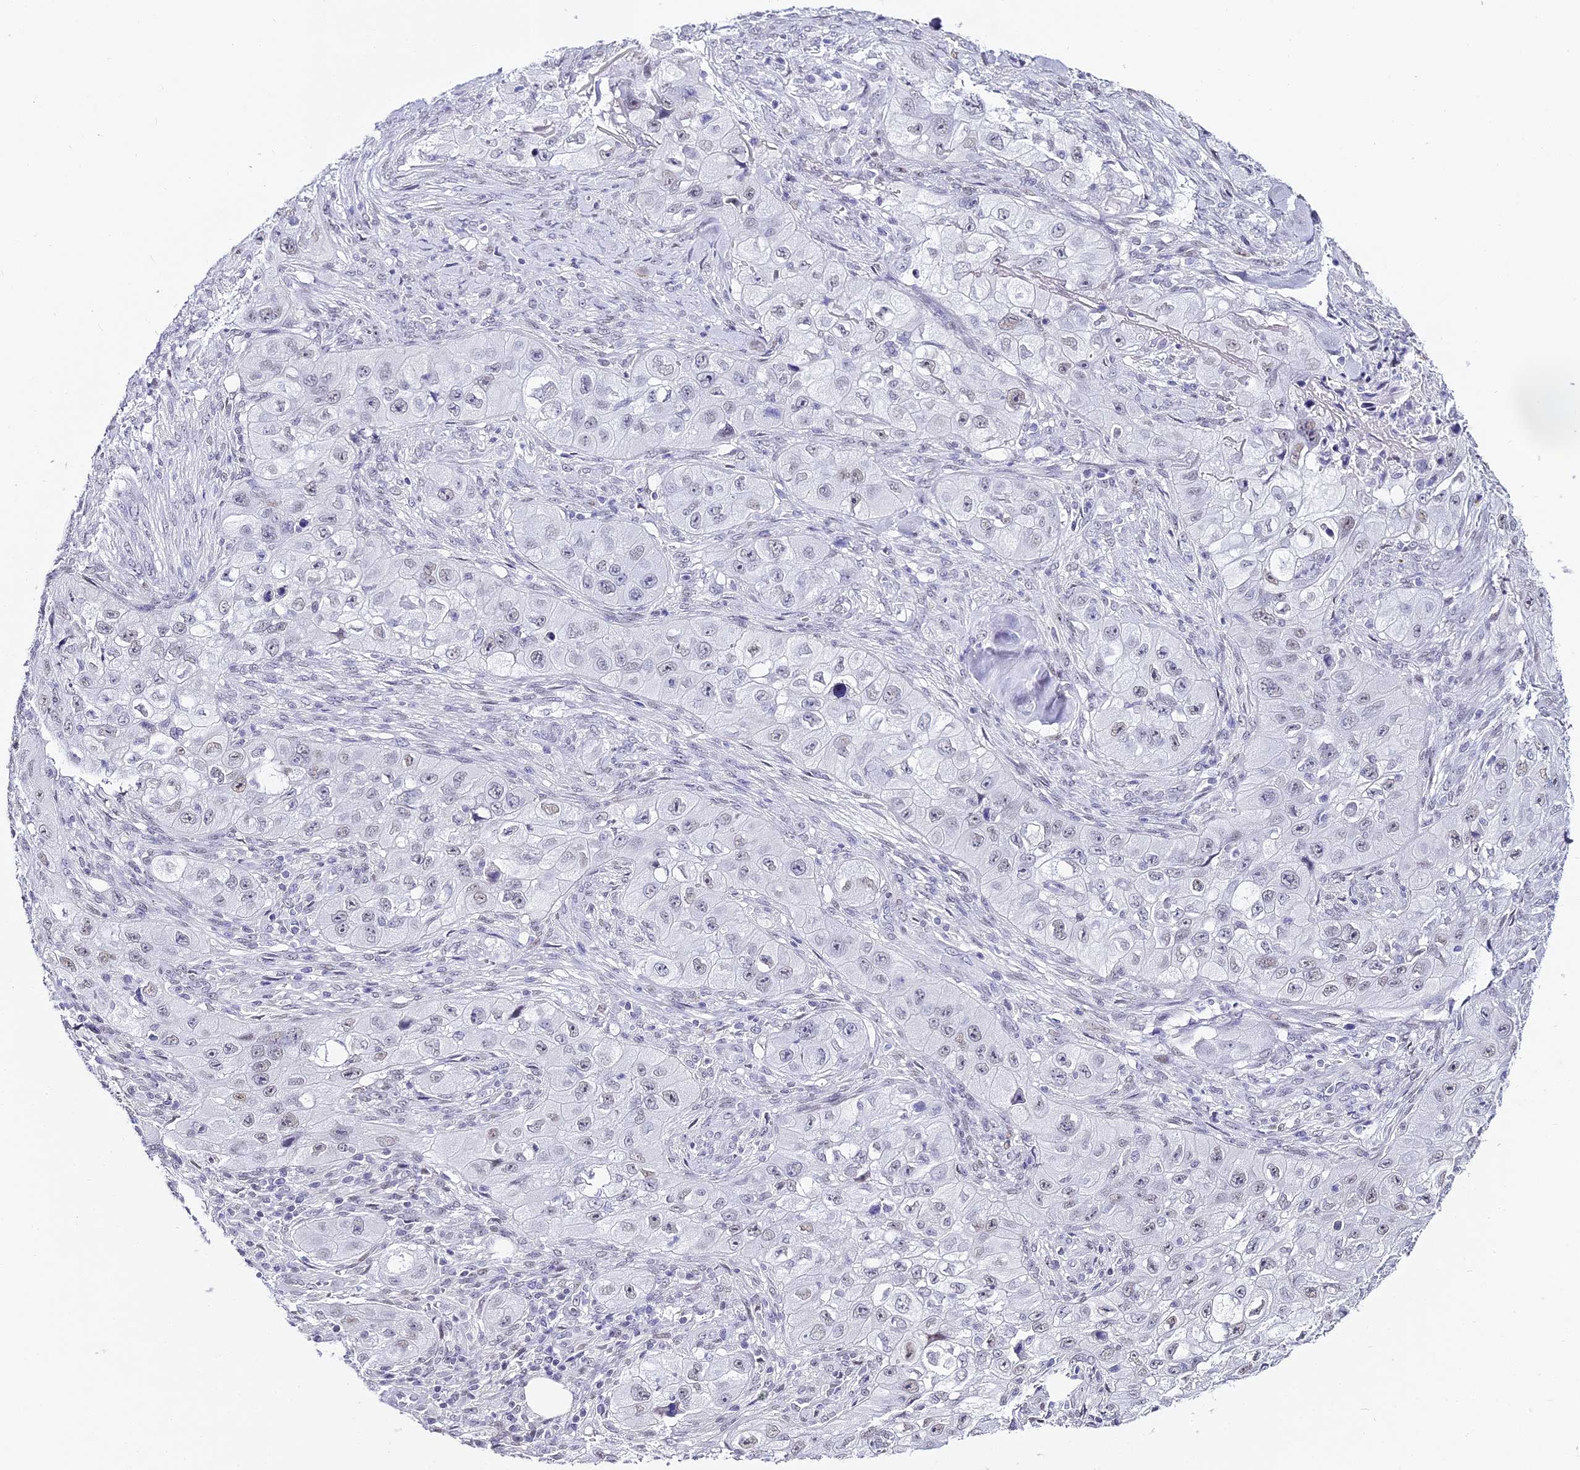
{"staining": {"intensity": "weak", "quantity": "<25%", "location": "nuclear"}, "tissue": "skin cancer", "cell_type": "Tumor cells", "image_type": "cancer", "snomed": [{"axis": "morphology", "description": "Squamous cell carcinoma, NOS"}, {"axis": "topography", "description": "Skin"}, {"axis": "topography", "description": "Subcutis"}], "caption": "Micrograph shows no protein staining in tumor cells of skin cancer (squamous cell carcinoma) tissue. (IHC, brightfield microscopy, high magnification).", "gene": "ABHD14A-ACY1", "patient": {"sex": "male", "age": 73}}